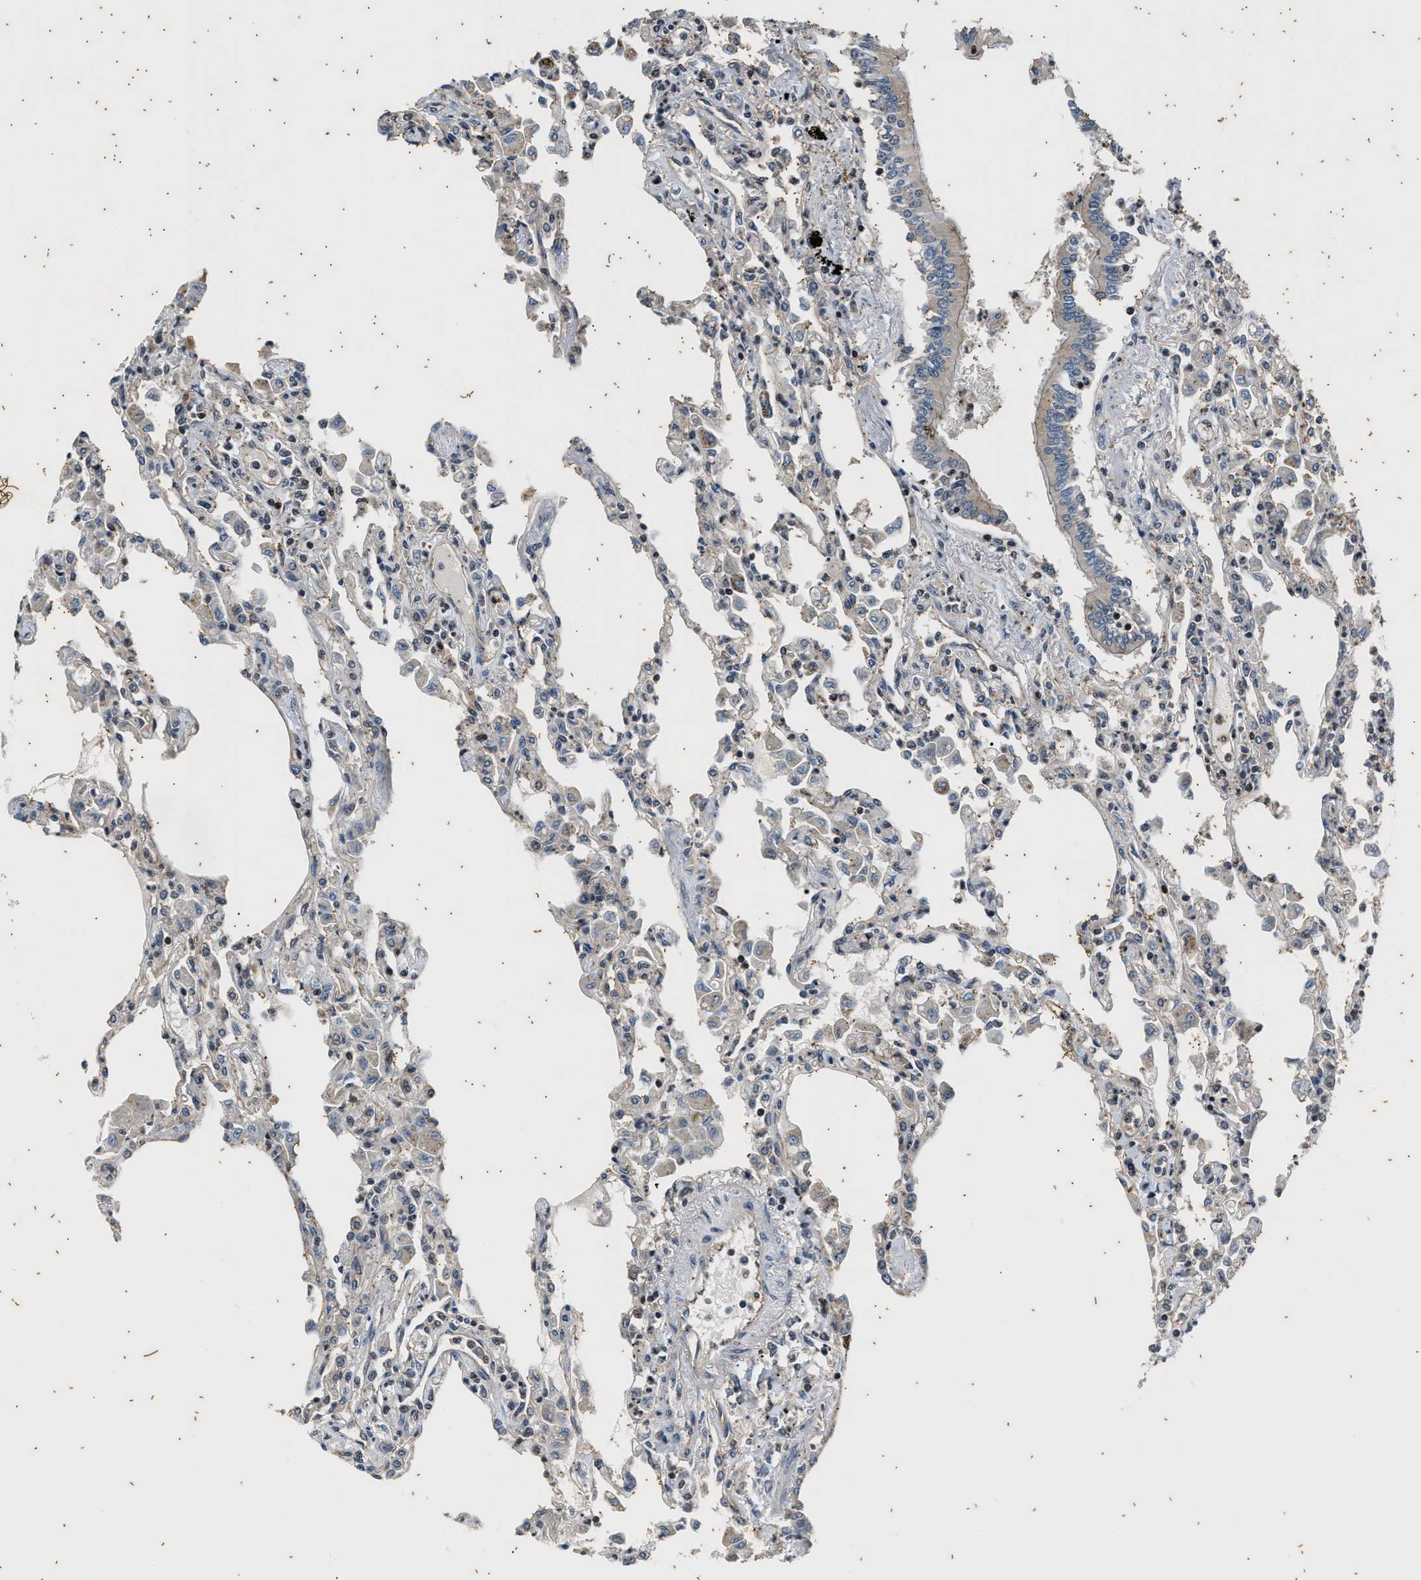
{"staining": {"intensity": "weak", "quantity": "<25%", "location": "cytoplasmic/membranous"}, "tissue": "lung", "cell_type": "Alveolar cells", "image_type": "normal", "snomed": [{"axis": "morphology", "description": "Normal tissue, NOS"}, {"axis": "topography", "description": "Bronchus"}, {"axis": "topography", "description": "Lung"}], "caption": "Immunohistochemistry of benign lung displays no expression in alveolar cells.", "gene": "PTPN7", "patient": {"sex": "female", "age": 49}}